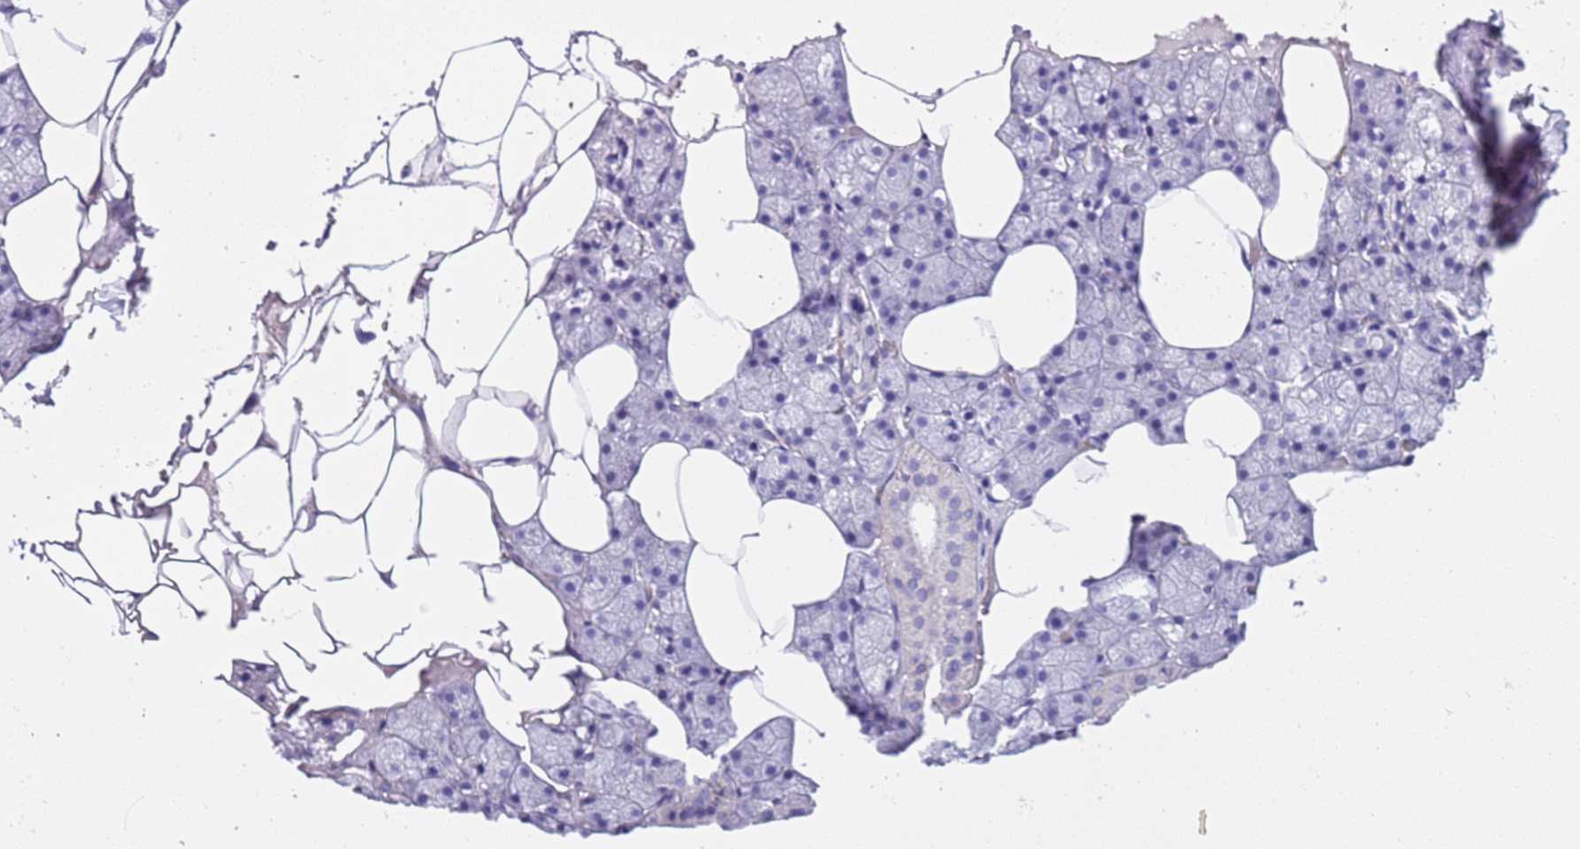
{"staining": {"intensity": "negative", "quantity": "none", "location": "none"}, "tissue": "salivary gland", "cell_type": "Glandular cells", "image_type": "normal", "snomed": [{"axis": "morphology", "description": "Normal tissue, NOS"}, {"axis": "topography", "description": "Salivary gland"}], "caption": "Glandular cells show no significant staining in normal salivary gland. The staining was performed using DAB to visualize the protein expression in brown, while the nuclei were stained in blue with hematoxylin (Magnification: 20x).", "gene": "PCGF2", "patient": {"sex": "male", "age": 62}}